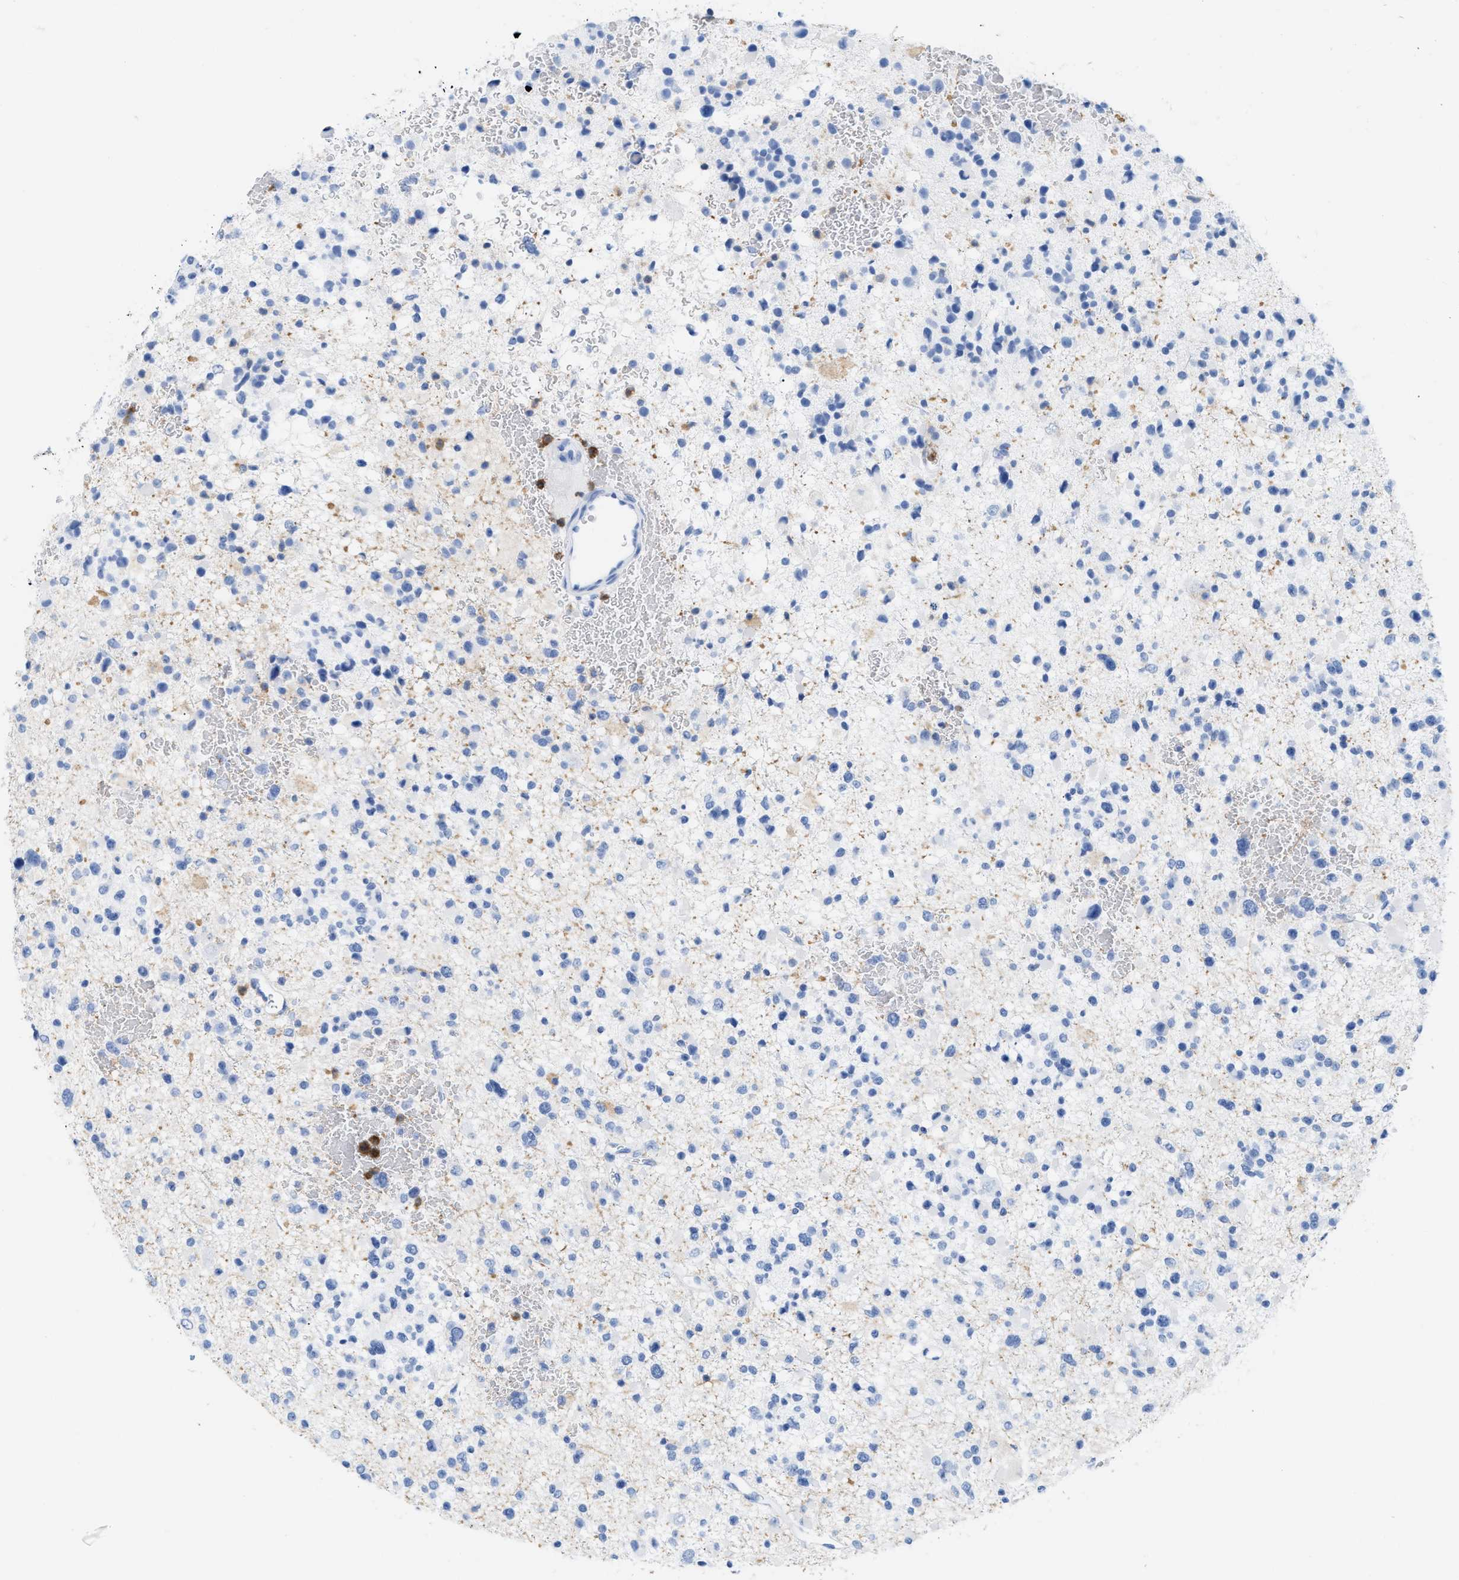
{"staining": {"intensity": "negative", "quantity": "none", "location": "none"}, "tissue": "glioma", "cell_type": "Tumor cells", "image_type": "cancer", "snomed": [{"axis": "morphology", "description": "Glioma, malignant, Low grade"}, {"axis": "topography", "description": "Brain"}], "caption": "DAB immunohistochemical staining of human low-grade glioma (malignant) exhibits no significant positivity in tumor cells.", "gene": "LCP1", "patient": {"sex": "female", "age": 22}}